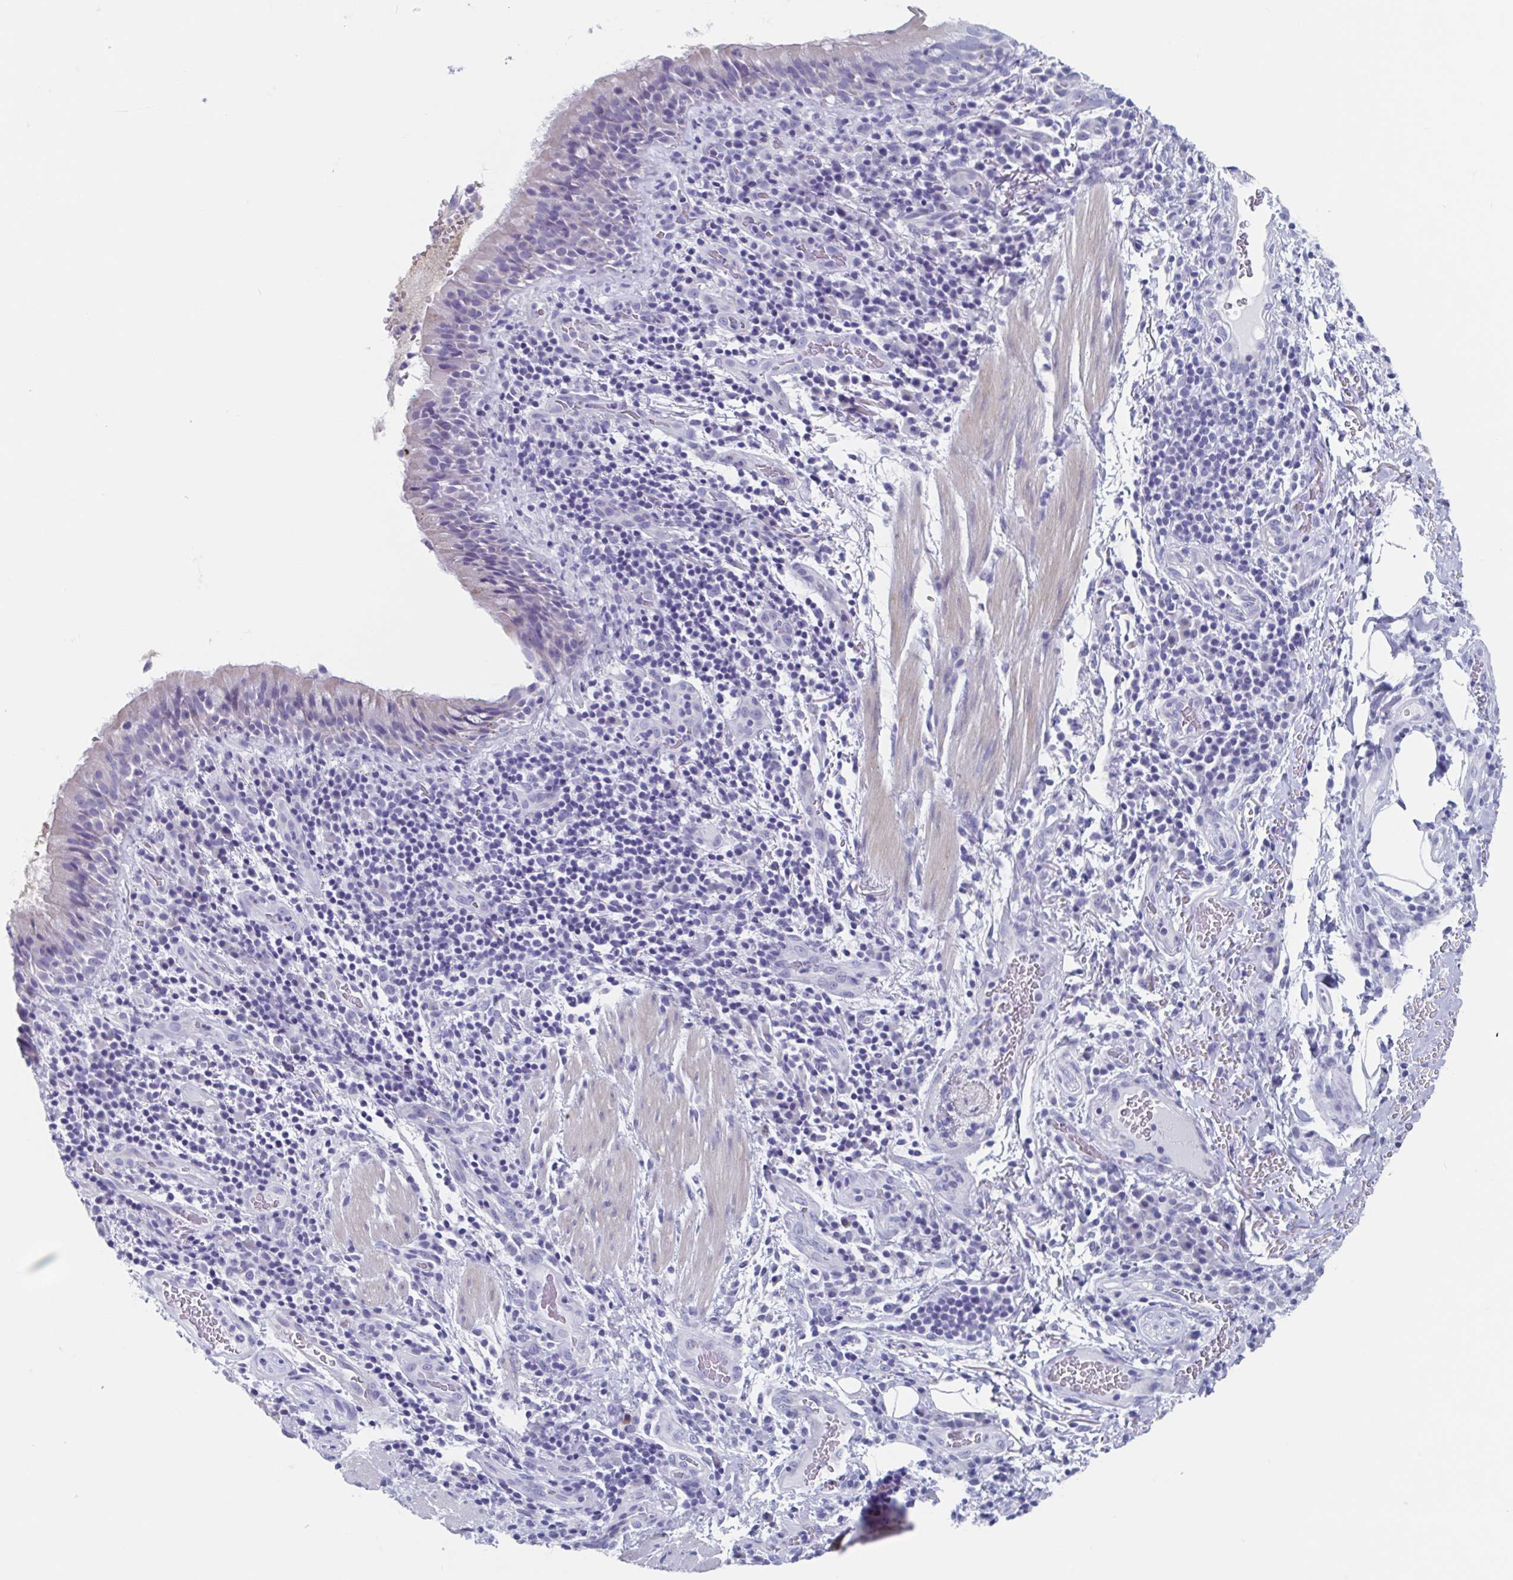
{"staining": {"intensity": "negative", "quantity": "none", "location": "none"}, "tissue": "bronchus", "cell_type": "Respiratory epithelial cells", "image_type": "normal", "snomed": [{"axis": "morphology", "description": "Normal tissue, NOS"}, {"axis": "topography", "description": "Lymph node"}, {"axis": "topography", "description": "Bronchus"}], "caption": "A micrograph of bronchus stained for a protein demonstrates no brown staining in respiratory epithelial cells.", "gene": "SHCBP1L", "patient": {"sex": "male", "age": 56}}